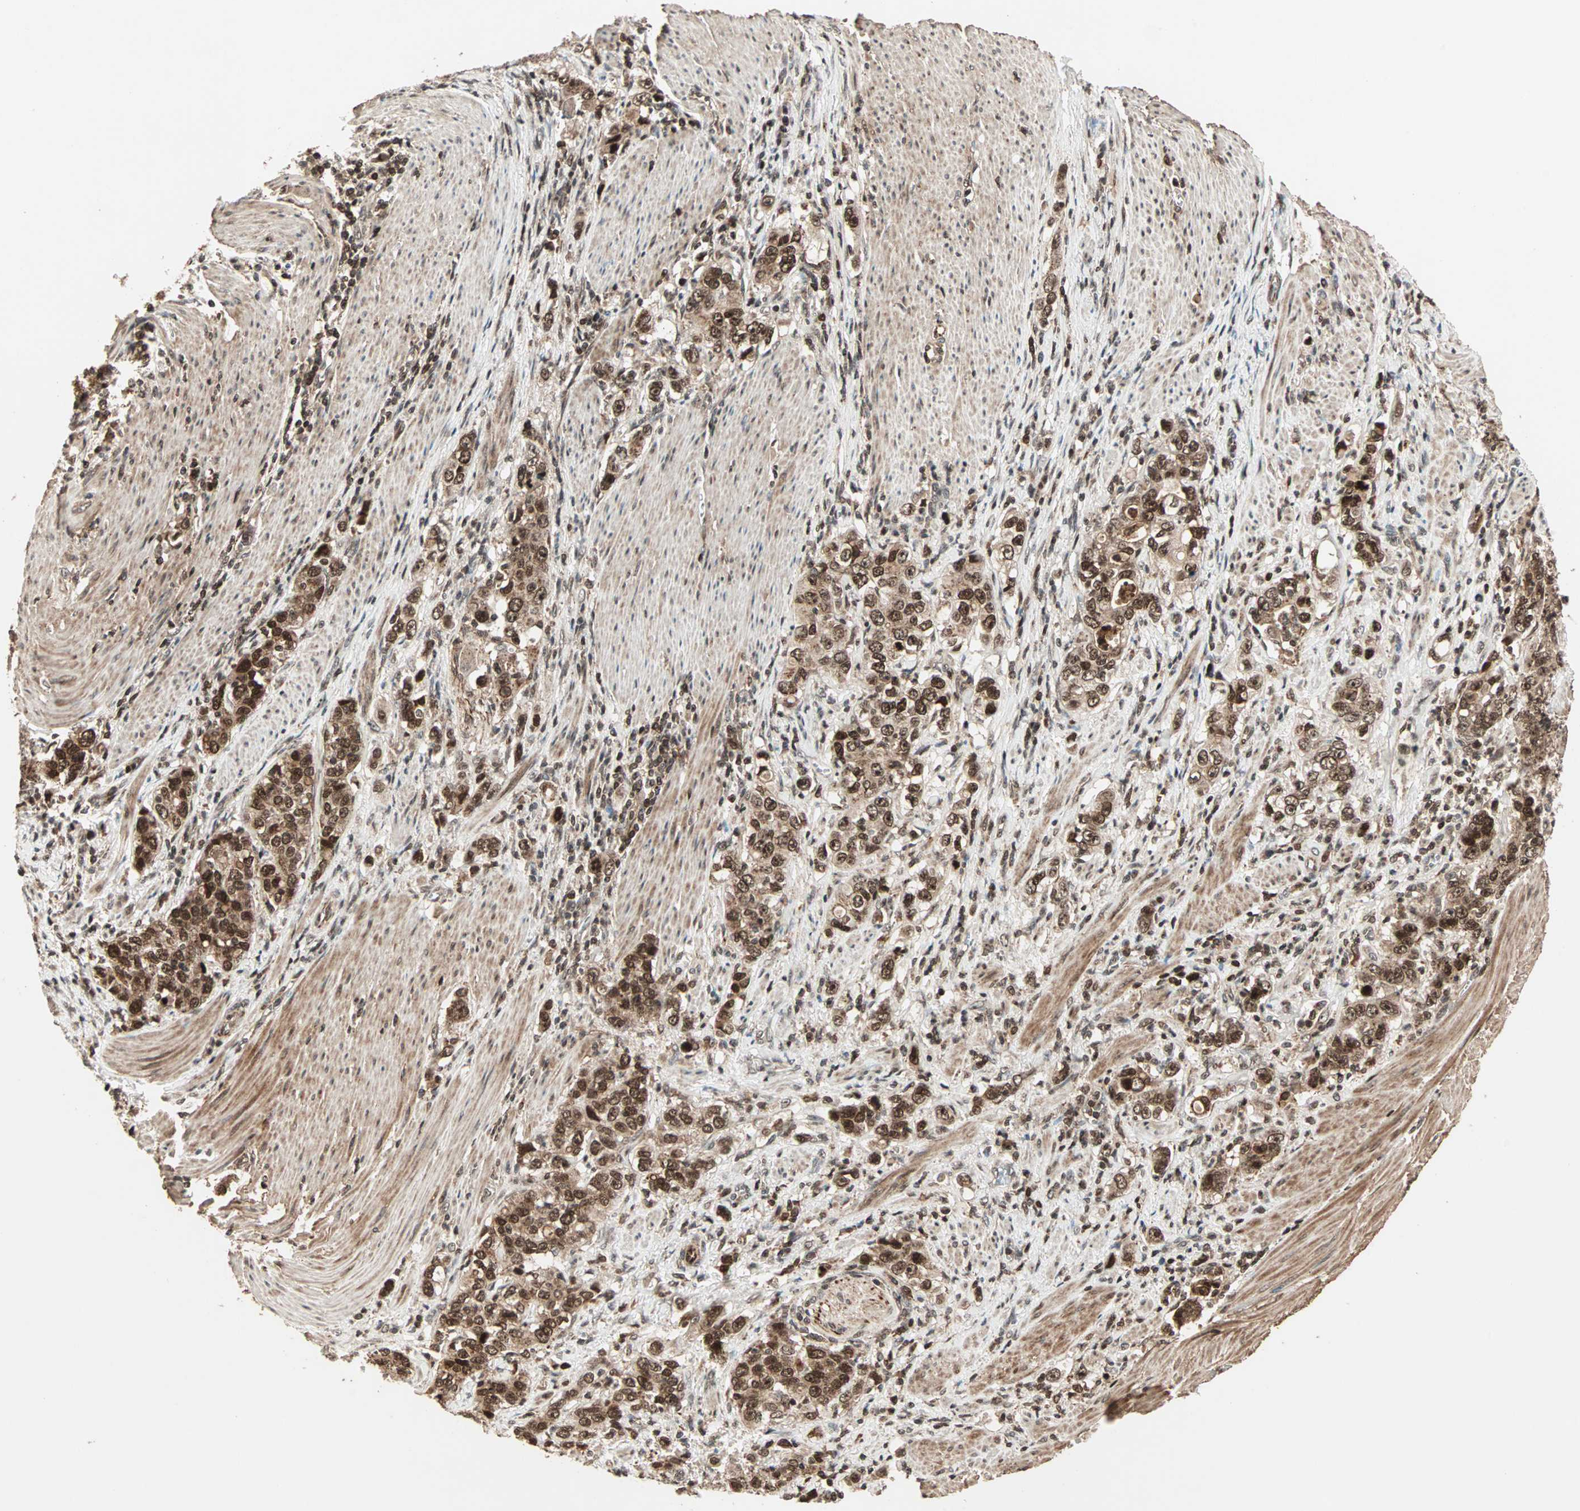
{"staining": {"intensity": "strong", "quantity": ">75%", "location": "cytoplasmic/membranous,nuclear"}, "tissue": "stomach cancer", "cell_type": "Tumor cells", "image_type": "cancer", "snomed": [{"axis": "morphology", "description": "Adenocarcinoma, NOS"}, {"axis": "topography", "description": "Stomach, lower"}], "caption": "Immunohistochemistry staining of stomach adenocarcinoma, which shows high levels of strong cytoplasmic/membranous and nuclear positivity in about >75% of tumor cells indicating strong cytoplasmic/membranous and nuclear protein expression. The staining was performed using DAB (brown) for protein detection and nuclei were counterstained in hematoxylin (blue).", "gene": "ZBED9", "patient": {"sex": "female", "age": 72}}